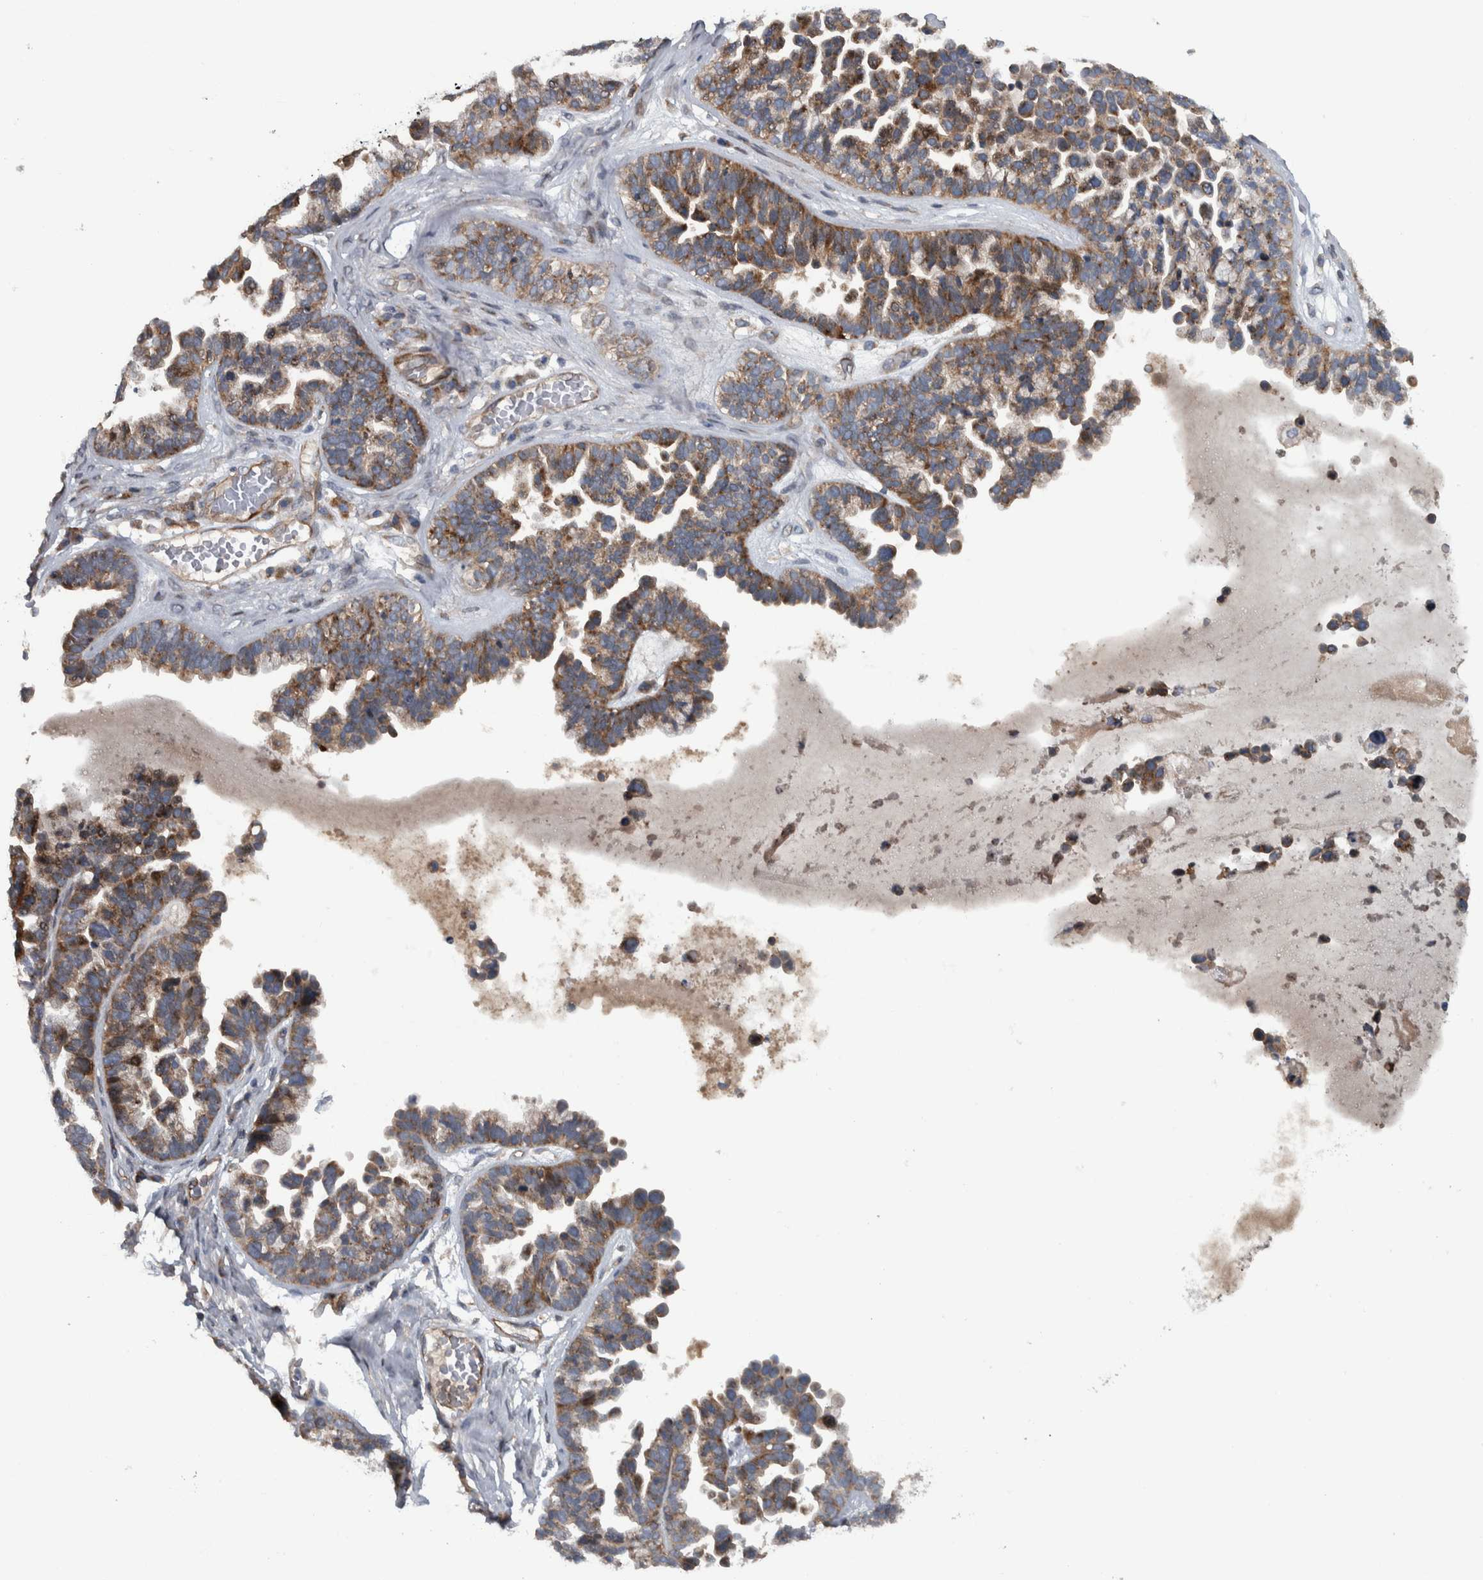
{"staining": {"intensity": "moderate", "quantity": ">75%", "location": "cytoplasmic/membranous"}, "tissue": "ovarian cancer", "cell_type": "Tumor cells", "image_type": "cancer", "snomed": [{"axis": "morphology", "description": "Cystadenocarcinoma, serous, NOS"}, {"axis": "topography", "description": "Ovary"}], "caption": "Immunohistochemical staining of ovarian cancer (serous cystadenocarcinoma) demonstrates medium levels of moderate cytoplasmic/membranous staining in approximately >75% of tumor cells.", "gene": "BAIAP2L1", "patient": {"sex": "female", "age": 56}}